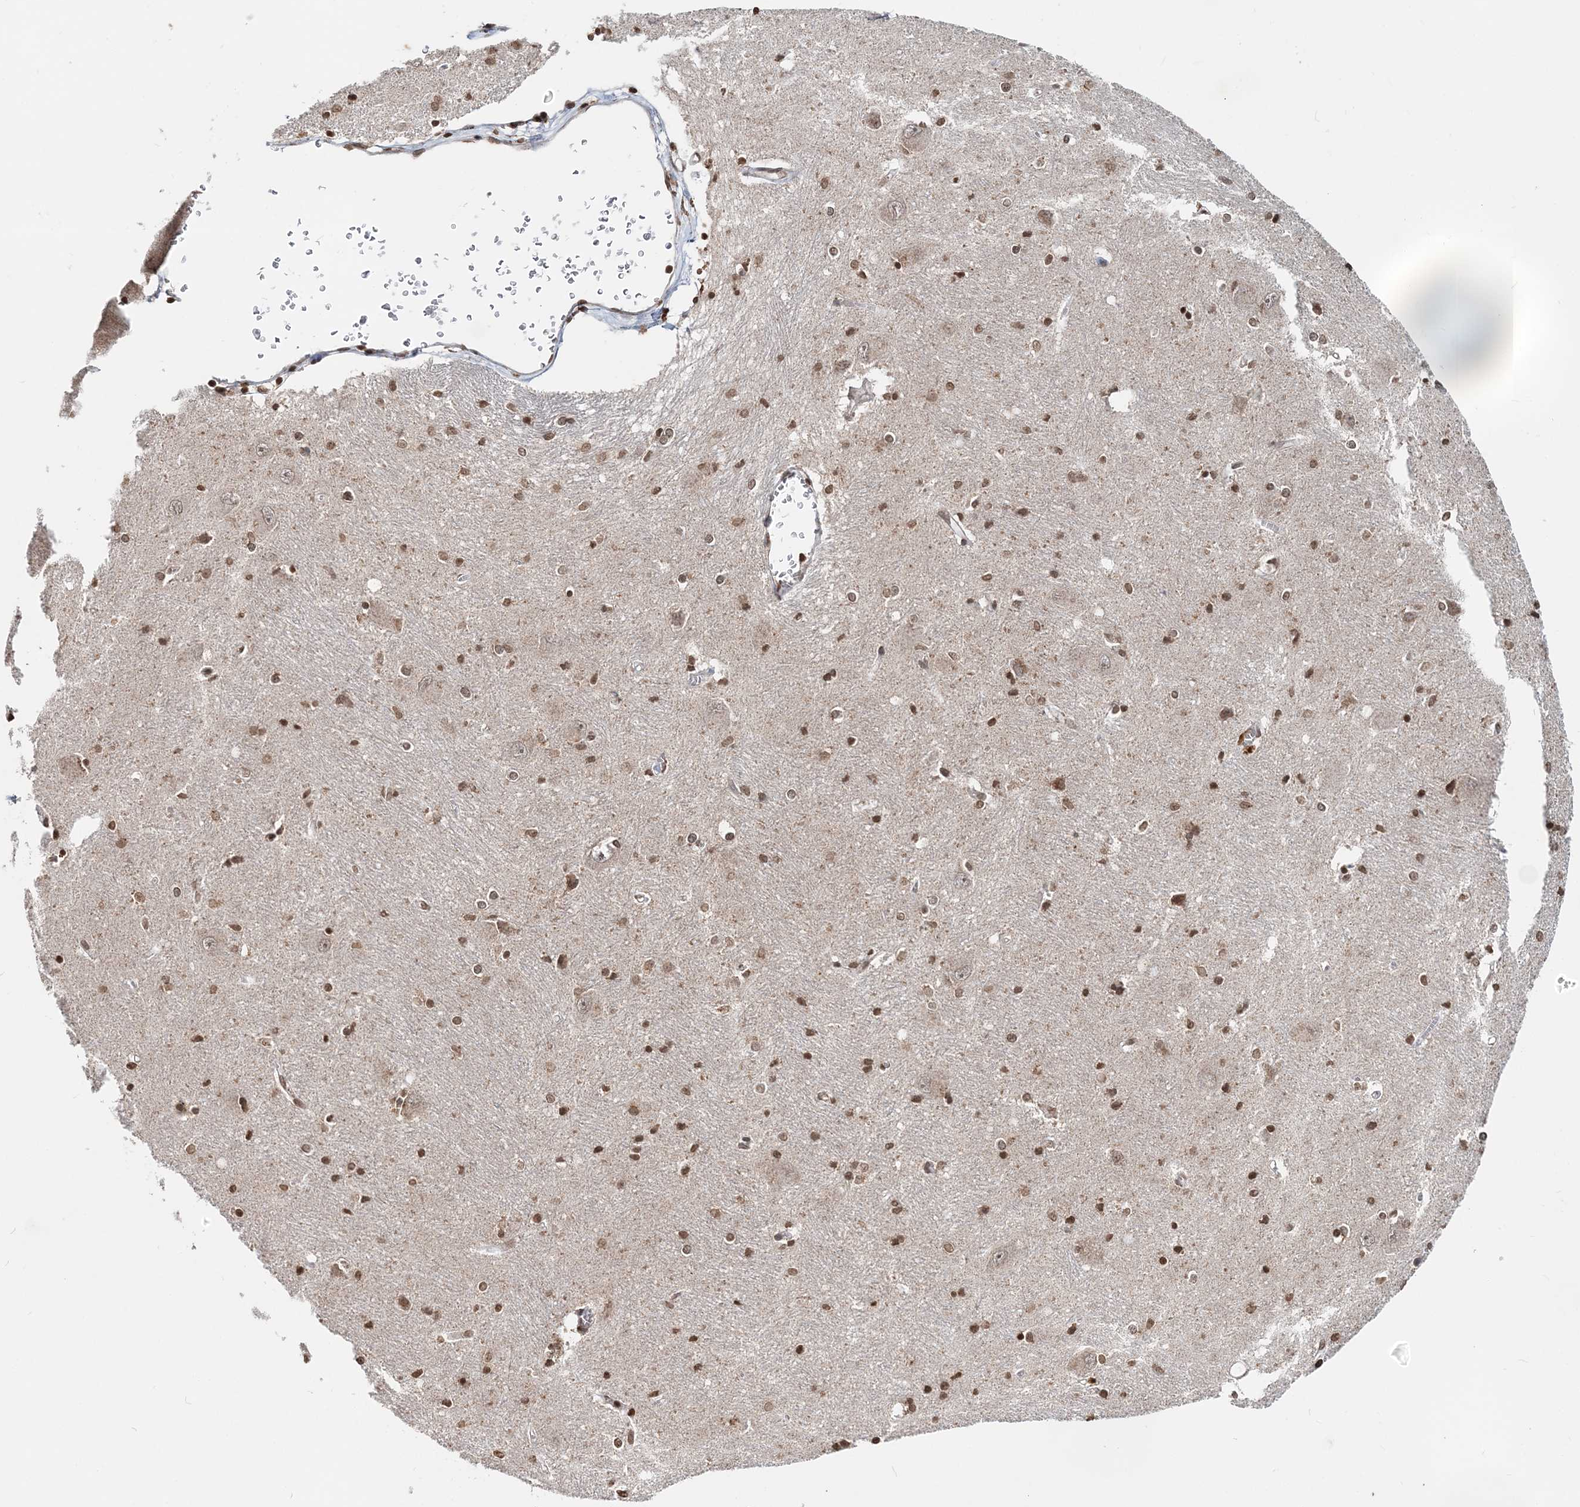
{"staining": {"intensity": "moderate", "quantity": ">75%", "location": "cytoplasmic/membranous,nuclear"}, "tissue": "caudate", "cell_type": "Glial cells", "image_type": "normal", "snomed": [{"axis": "morphology", "description": "Normal tissue, NOS"}, {"axis": "topography", "description": "Lateral ventricle wall"}], "caption": "Immunohistochemical staining of unremarkable human caudate shows medium levels of moderate cytoplasmic/membranous,nuclear positivity in approximately >75% of glial cells.", "gene": "SOWAHB", "patient": {"sex": "male", "age": 37}}